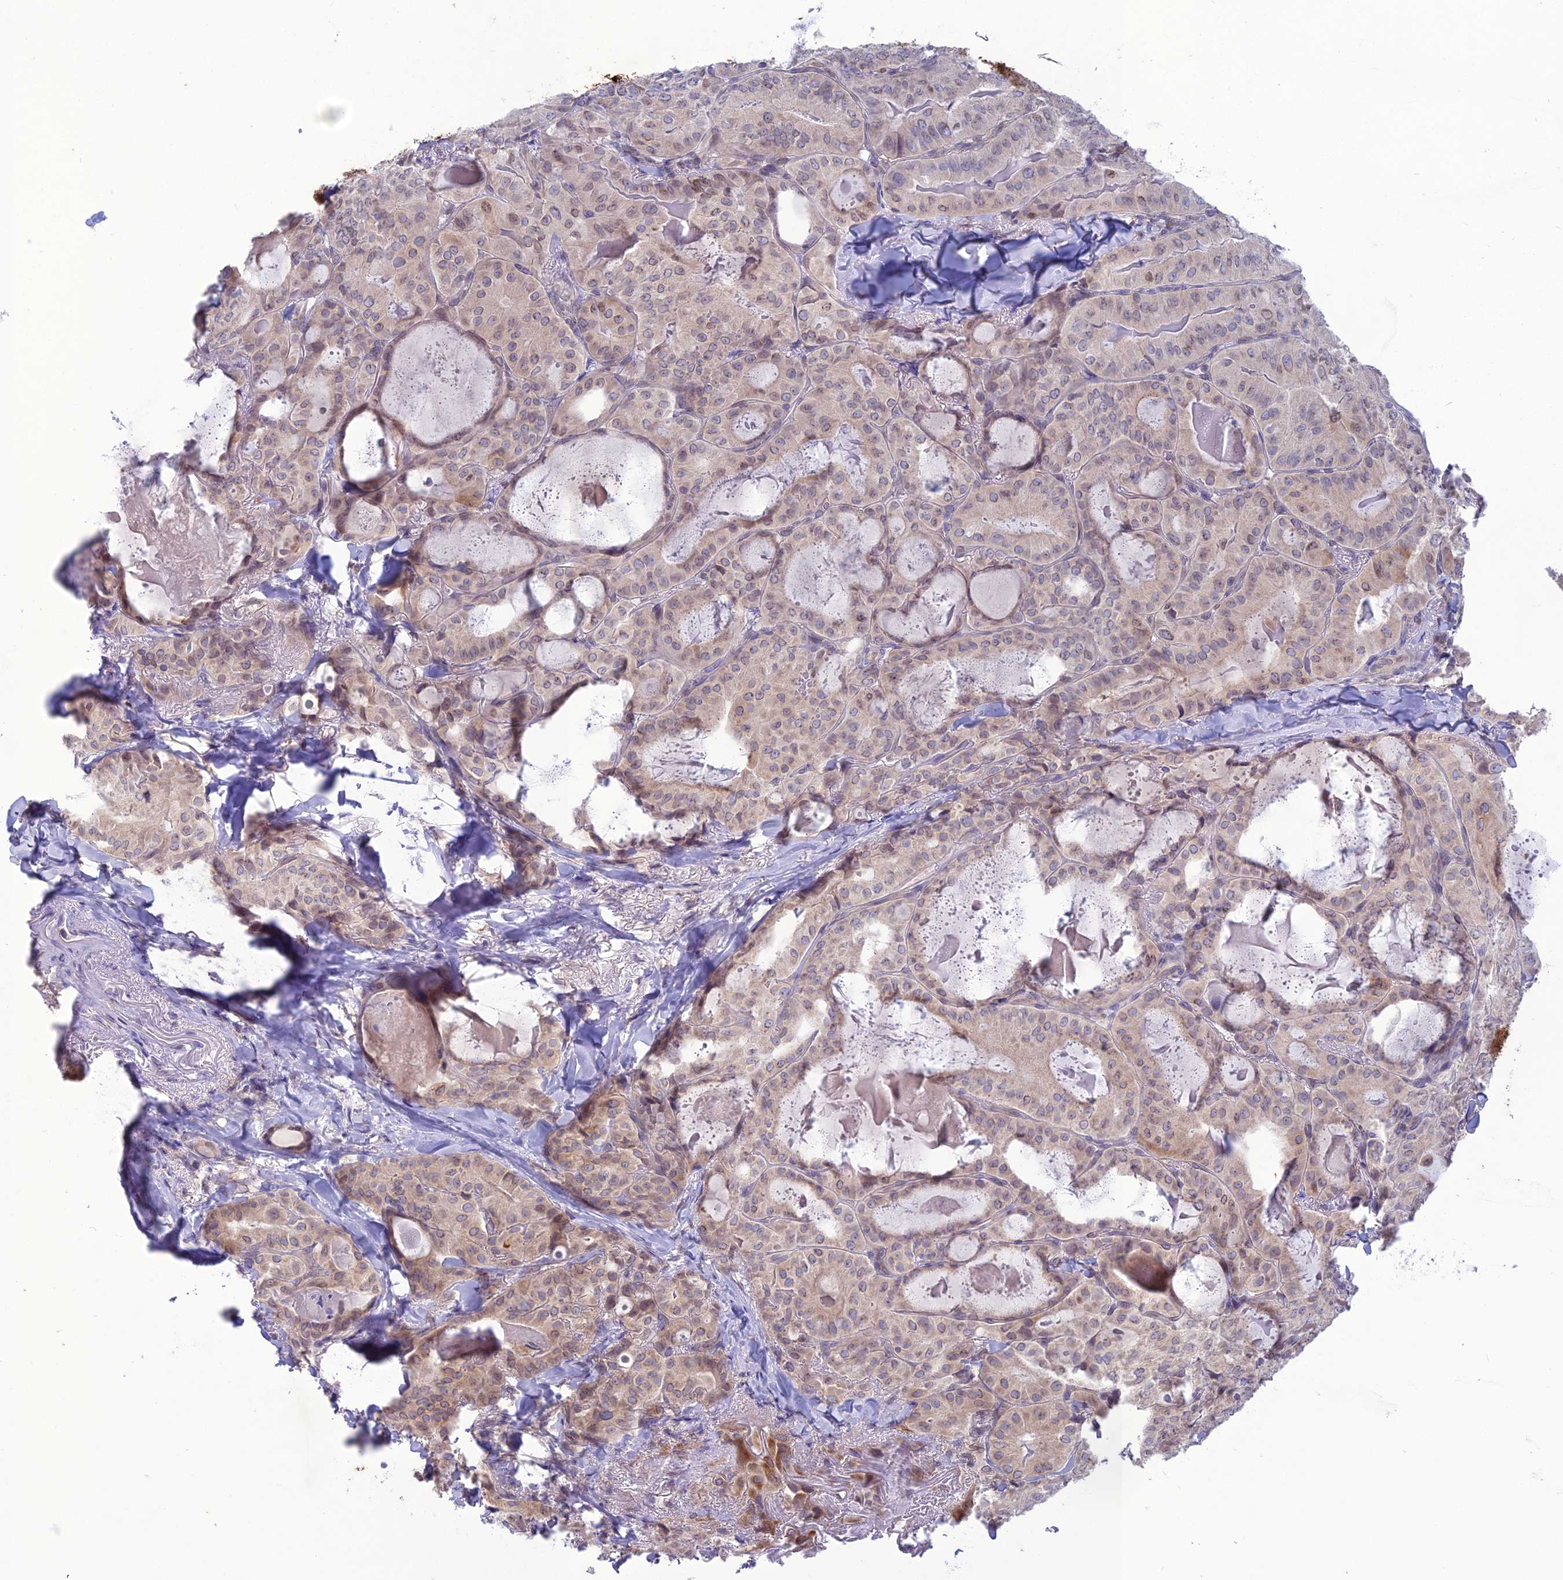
{"staining": {"intensity": "weak", "quantity": "25%-75%", "location": "cytoplasmic/membranous,nuclear"}, "tissue": "thyroid cancer", "cell_type": "Tumor cells", "image_type": "cancer", "snomed": [{"axis": "morphology", "description": "Papillary adenocarcinoma, NOS"}, {"axis": "topography", "description": "Thyroid gland"}], "caption": "Immunohistochemistry of thyroid papillary adenocarcinoma shows low levels of weak cytoplasmic/membranous and nuclear positivity in about 25%-75% of tumor cells. The staining was performed using DAB to visualize the protein expression in brown, while the nuclei were stained in blue with hematoxylin (Magnification: 20x).", "gene": "WDR46", "patient": {"sex": "female", "age": 68}}